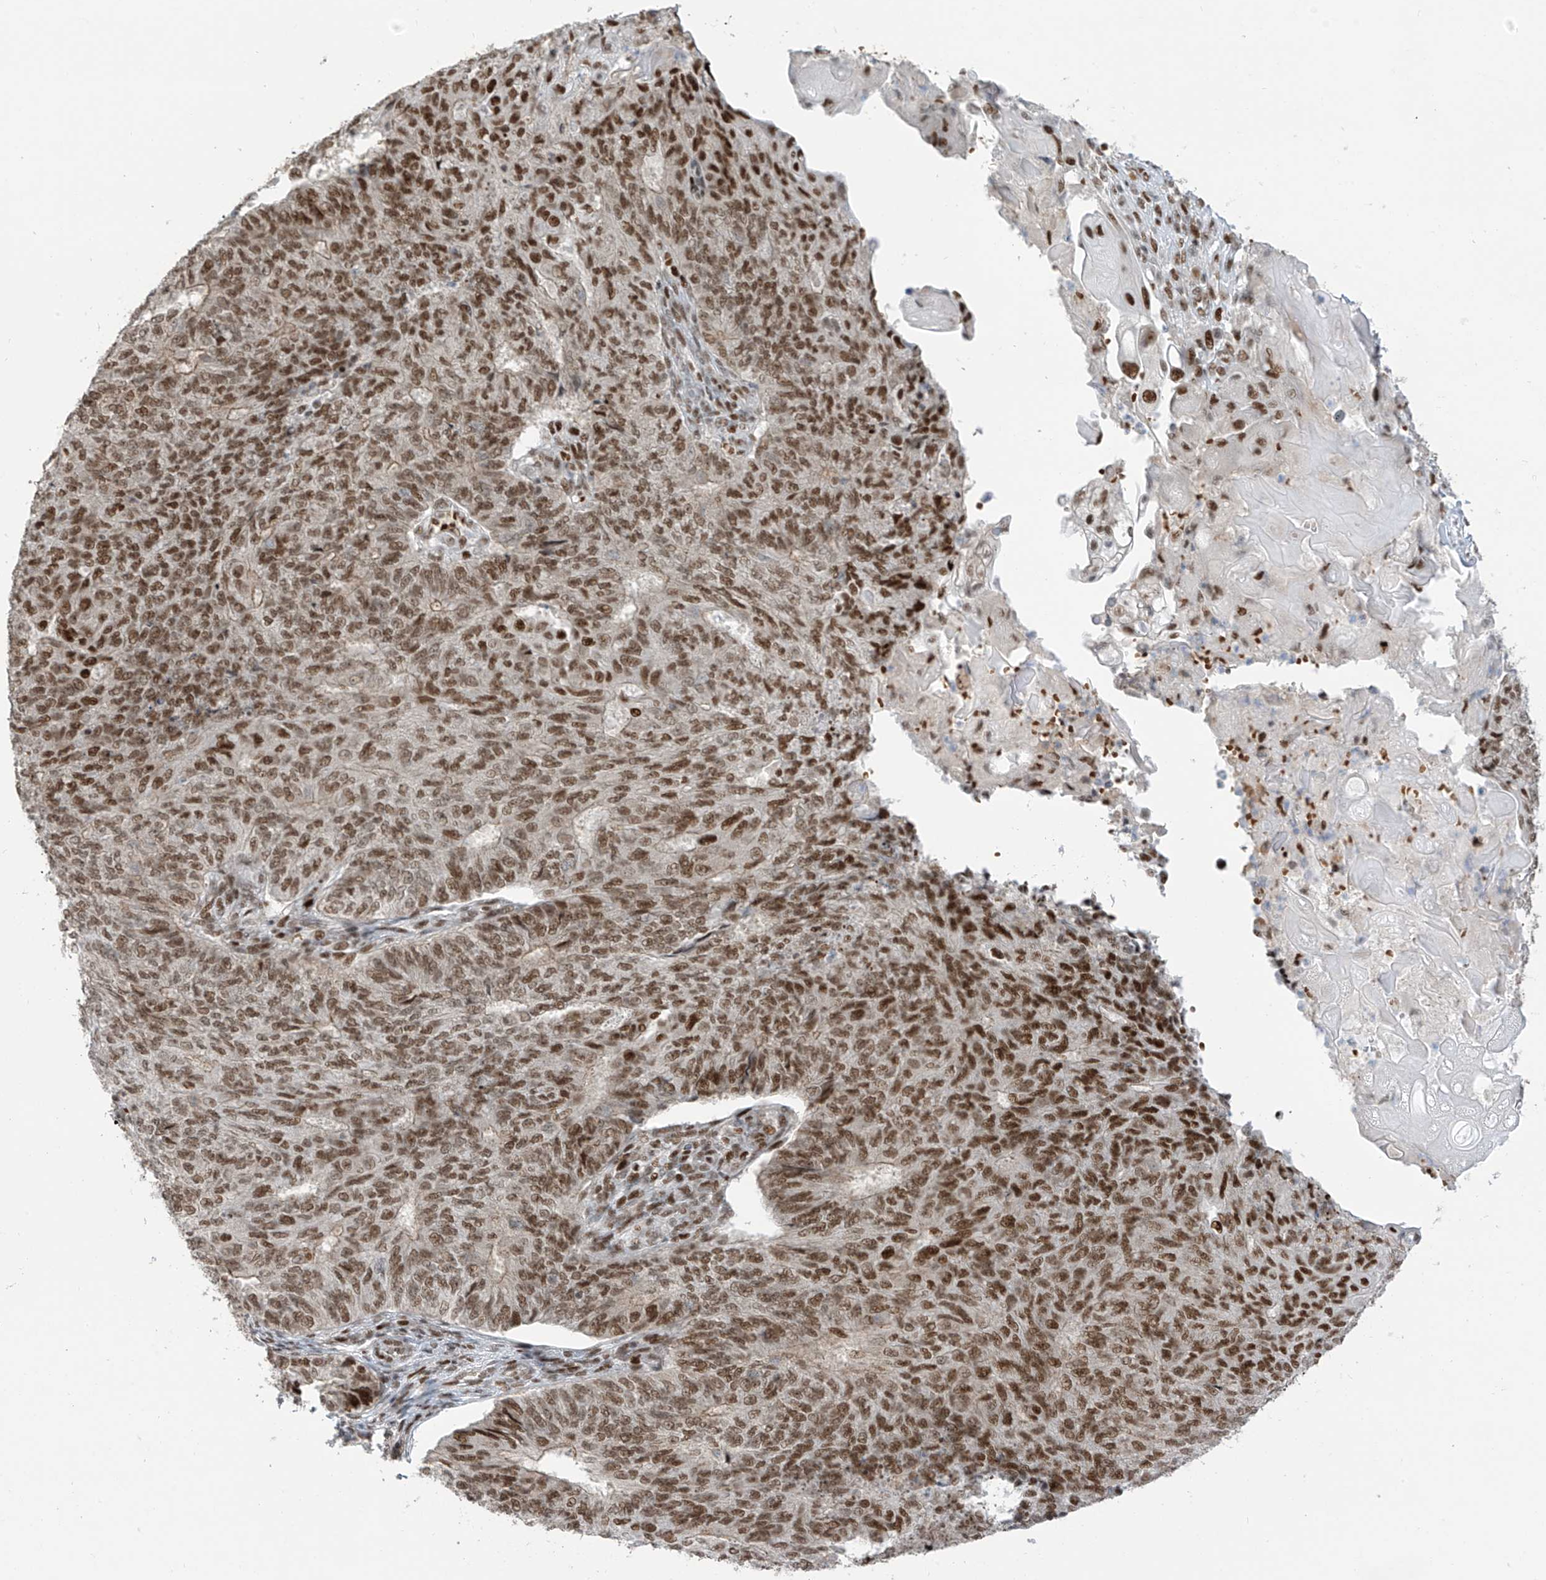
{"staining": {"intensity": "moderate", "quantity": ">75%", "location": "nuclear"}, "tissue": "endometrial cancer", "cell_type": "Tumor cells", "image_type": "cancer", "snomed": [{"axis": "morphology", "description": "Adenocarcinoma, NOS"}, {"axis": "topography", "description": "Endometrium"}], "caption": "Endometrial cancer stained with a brown dye reveals moderate nuclear positive expression in about >75% of tumor cells.", "gene": "ZCWPW2", "patient": {"sex": "female", "age": 32}}